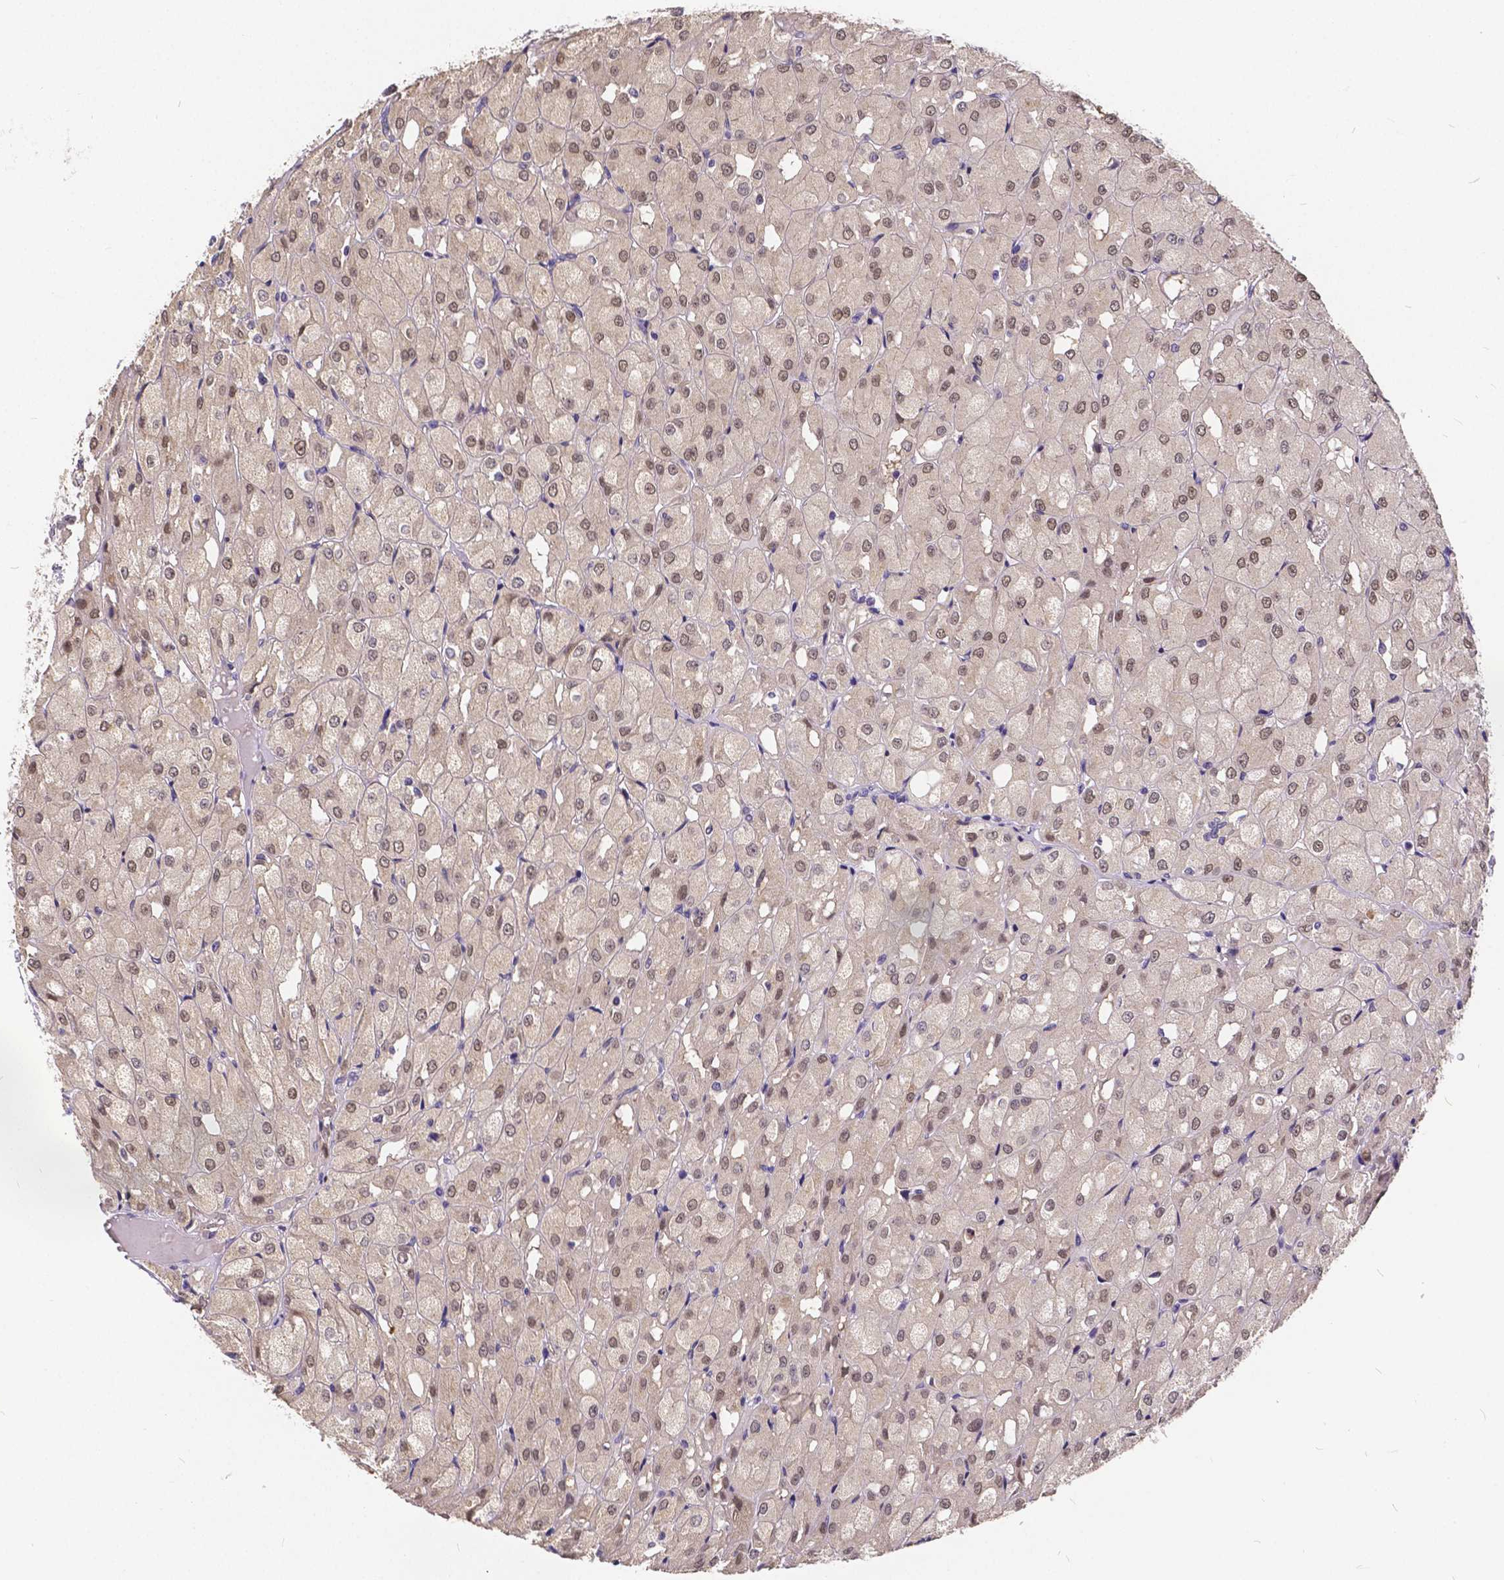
{"staining": {"intensity": "moderate", "quantity": ">75%", "location": "nuclear"}, "tissue": "renal cancer", "cell_type": "Tumor cells", "image_type": "cancer", "snomed": [{"axis": "morphology", "description": "Adenocarcinoma, NOS"}, {"axis": "topography", "description": "Kidney"}], "caption": "A high-resolution photomicrograph shows immunohistochemistry staining of renal adenocarcinoma, which reveals moderate nuclear staining in about >75% of tumor cells. (DAB IHC, brown staining for protein, blue staining for nuclei).", "gene": "CTNNA2", "patient": {"sex": "male", "age": 72}}